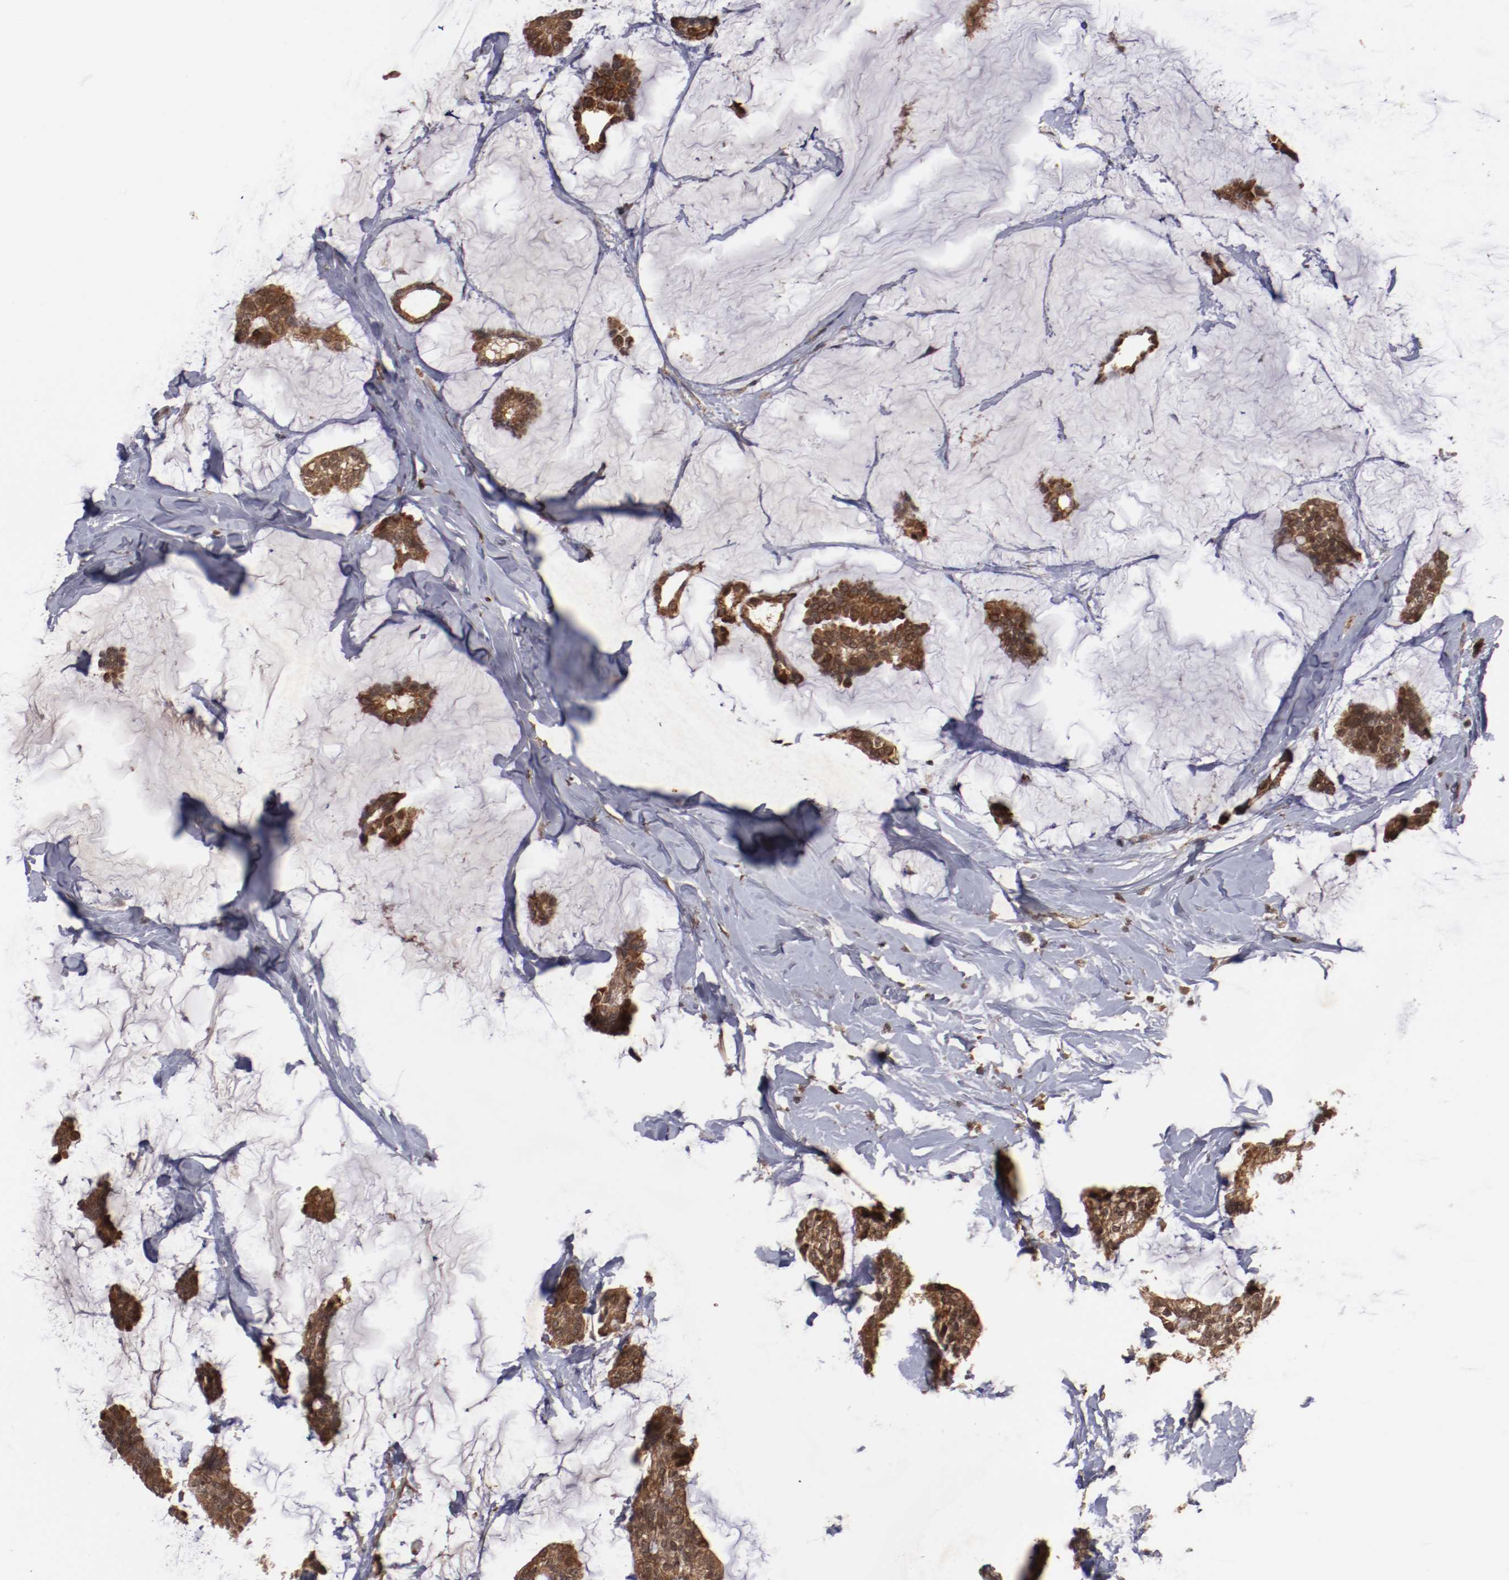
{"staining": {"intensity": "strong", "quantity": ">75%", "location": "cytoplasmic/membranous"}, "tissue": "breast cancer", "cell_type": "Tumor cells", "image_type": "cancer", "snomed": [{"axis": "morphology", "description": "Duct carcinoma"}, {"axis": "topography", "description": "Breast"}], "caption": "Immunohistochemical staining of human infiltrating ductal carcinoma (breast) reveals strong cytoplasmic/membranous protein positivity in approximately >75% of tumor cells.", "gene": "TENM1", "patient": {"sex": "female", "age": 93}}